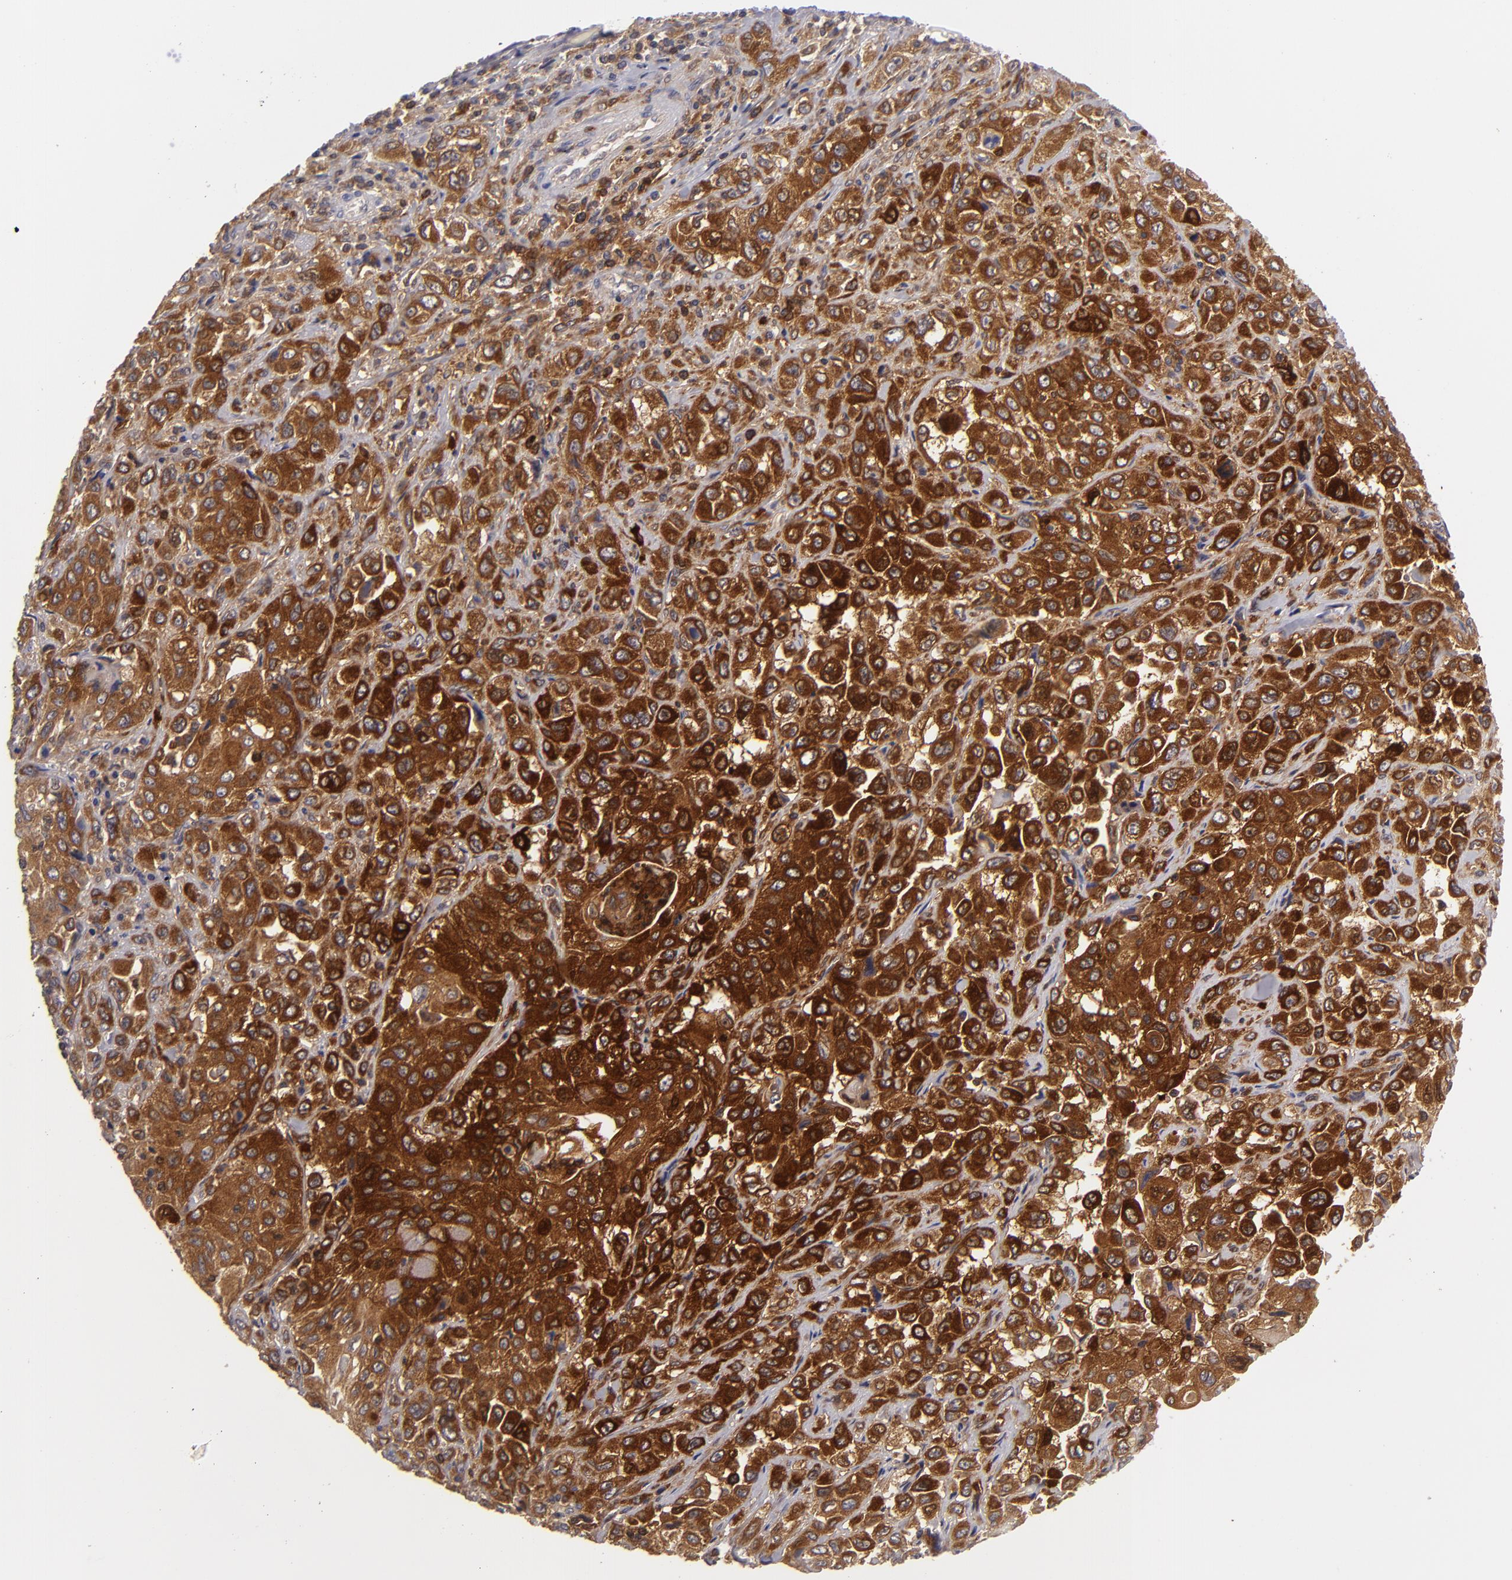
{"staining": {"intensity": "strong", "quantity": ">75%", "location": "cytoplasmic/membranous"}, "tissue": "pancreatic cancer", "cell_type": "Tumor cells", "image_type": "cancer", "snomed": [{"axis": "morphology", "description": "Adenocarcinoma, NOS"}, {"axis": "topography", "description": "Pancreas"}], "caption": "Pancreatic cancer stained for a protein shows strong cytoplasmic/membranous positivity in tumor cells. (Brightfield microscopy of DAB IHC at high magnification).", "gene": "MMP10", "patient": {"sex": "male", "age": 70}}